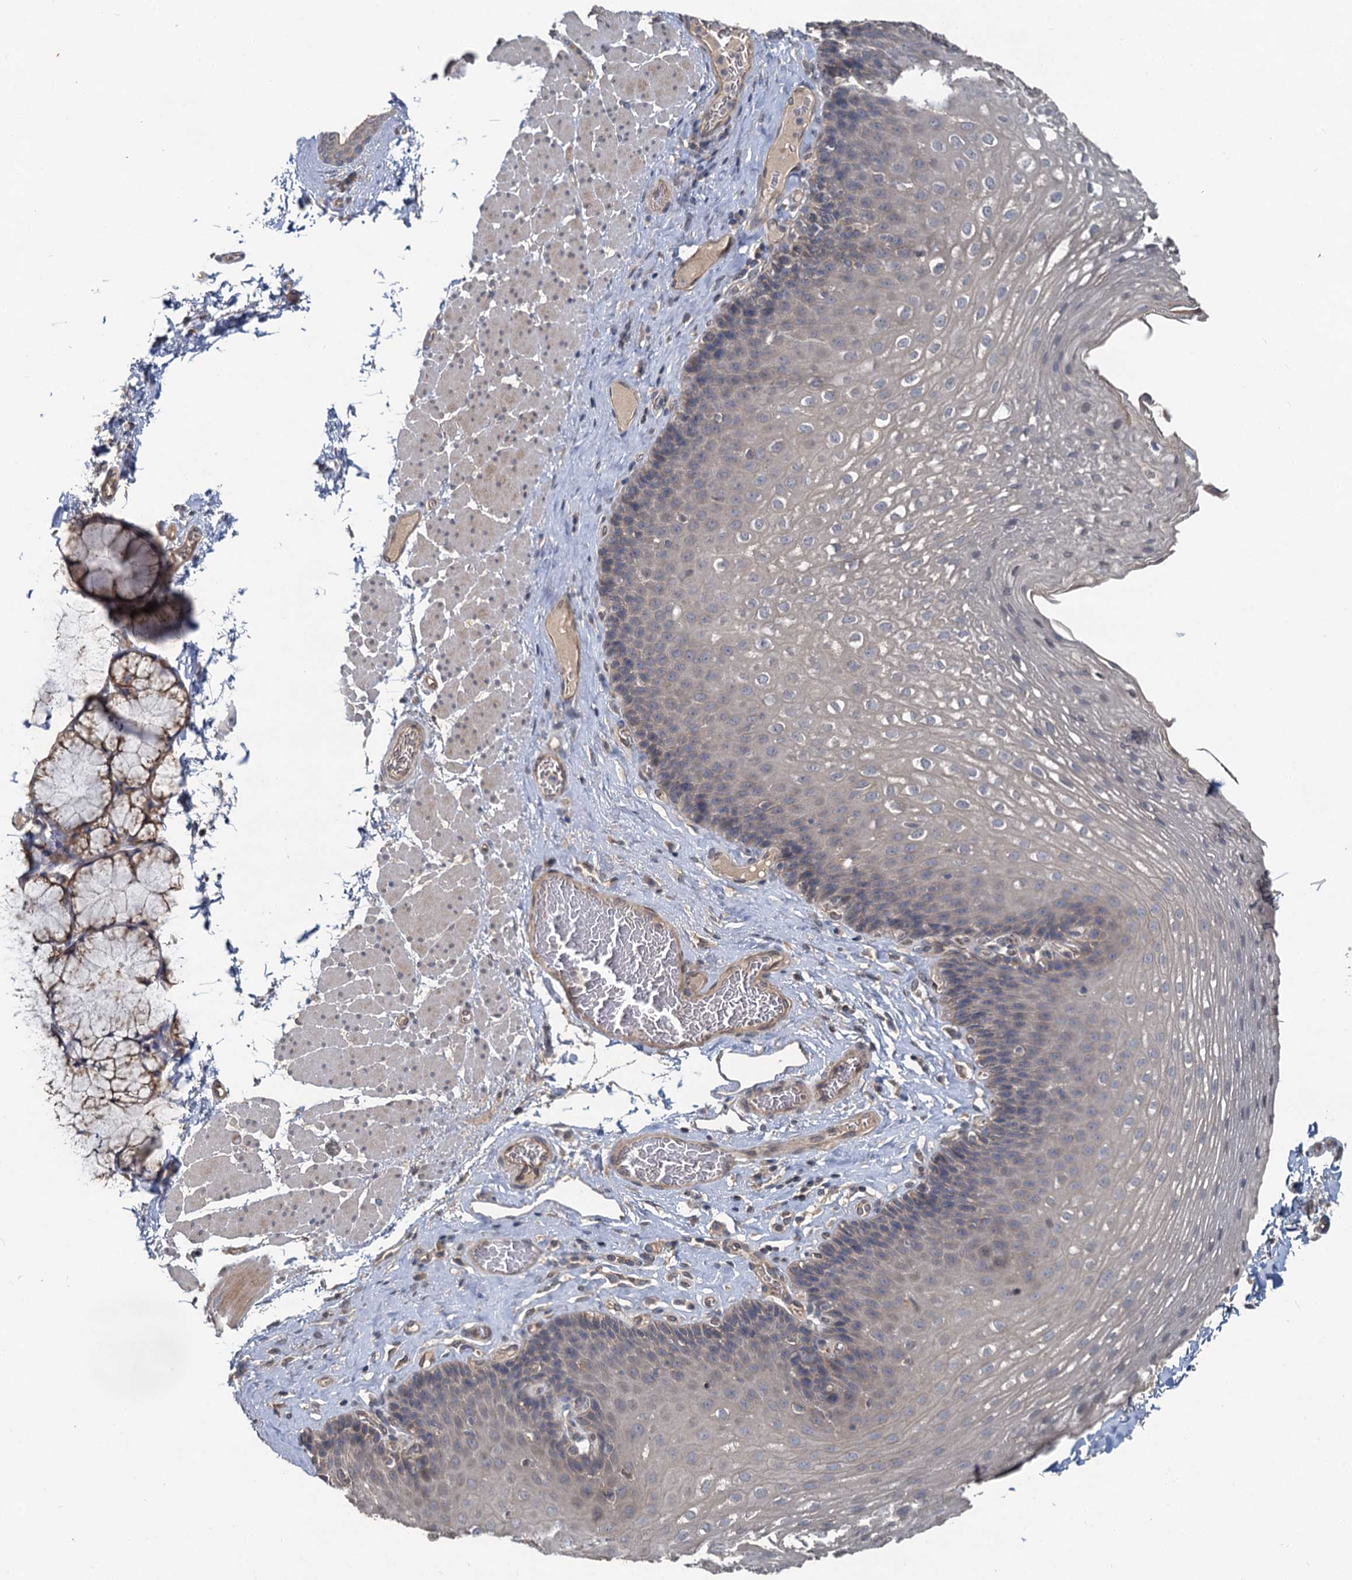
{"staining": {"intensity": "negative", "quantity": "none", "location": "none"}, "tissue": "esophagus", "cell_type": "Squamous epithelial cells", "image_type": "normal", "snomed": [{"axis": "morphology", "description": "Normal tissue, NOS"}, {"axis": "topography", "description": "Esophagus"}], "caption": "Protein analysis of benign esophagus shows no significant staining in squamous epithelial cells.", "gene": "ZNF324", "patient": {"sex": "female", "age": 66}}